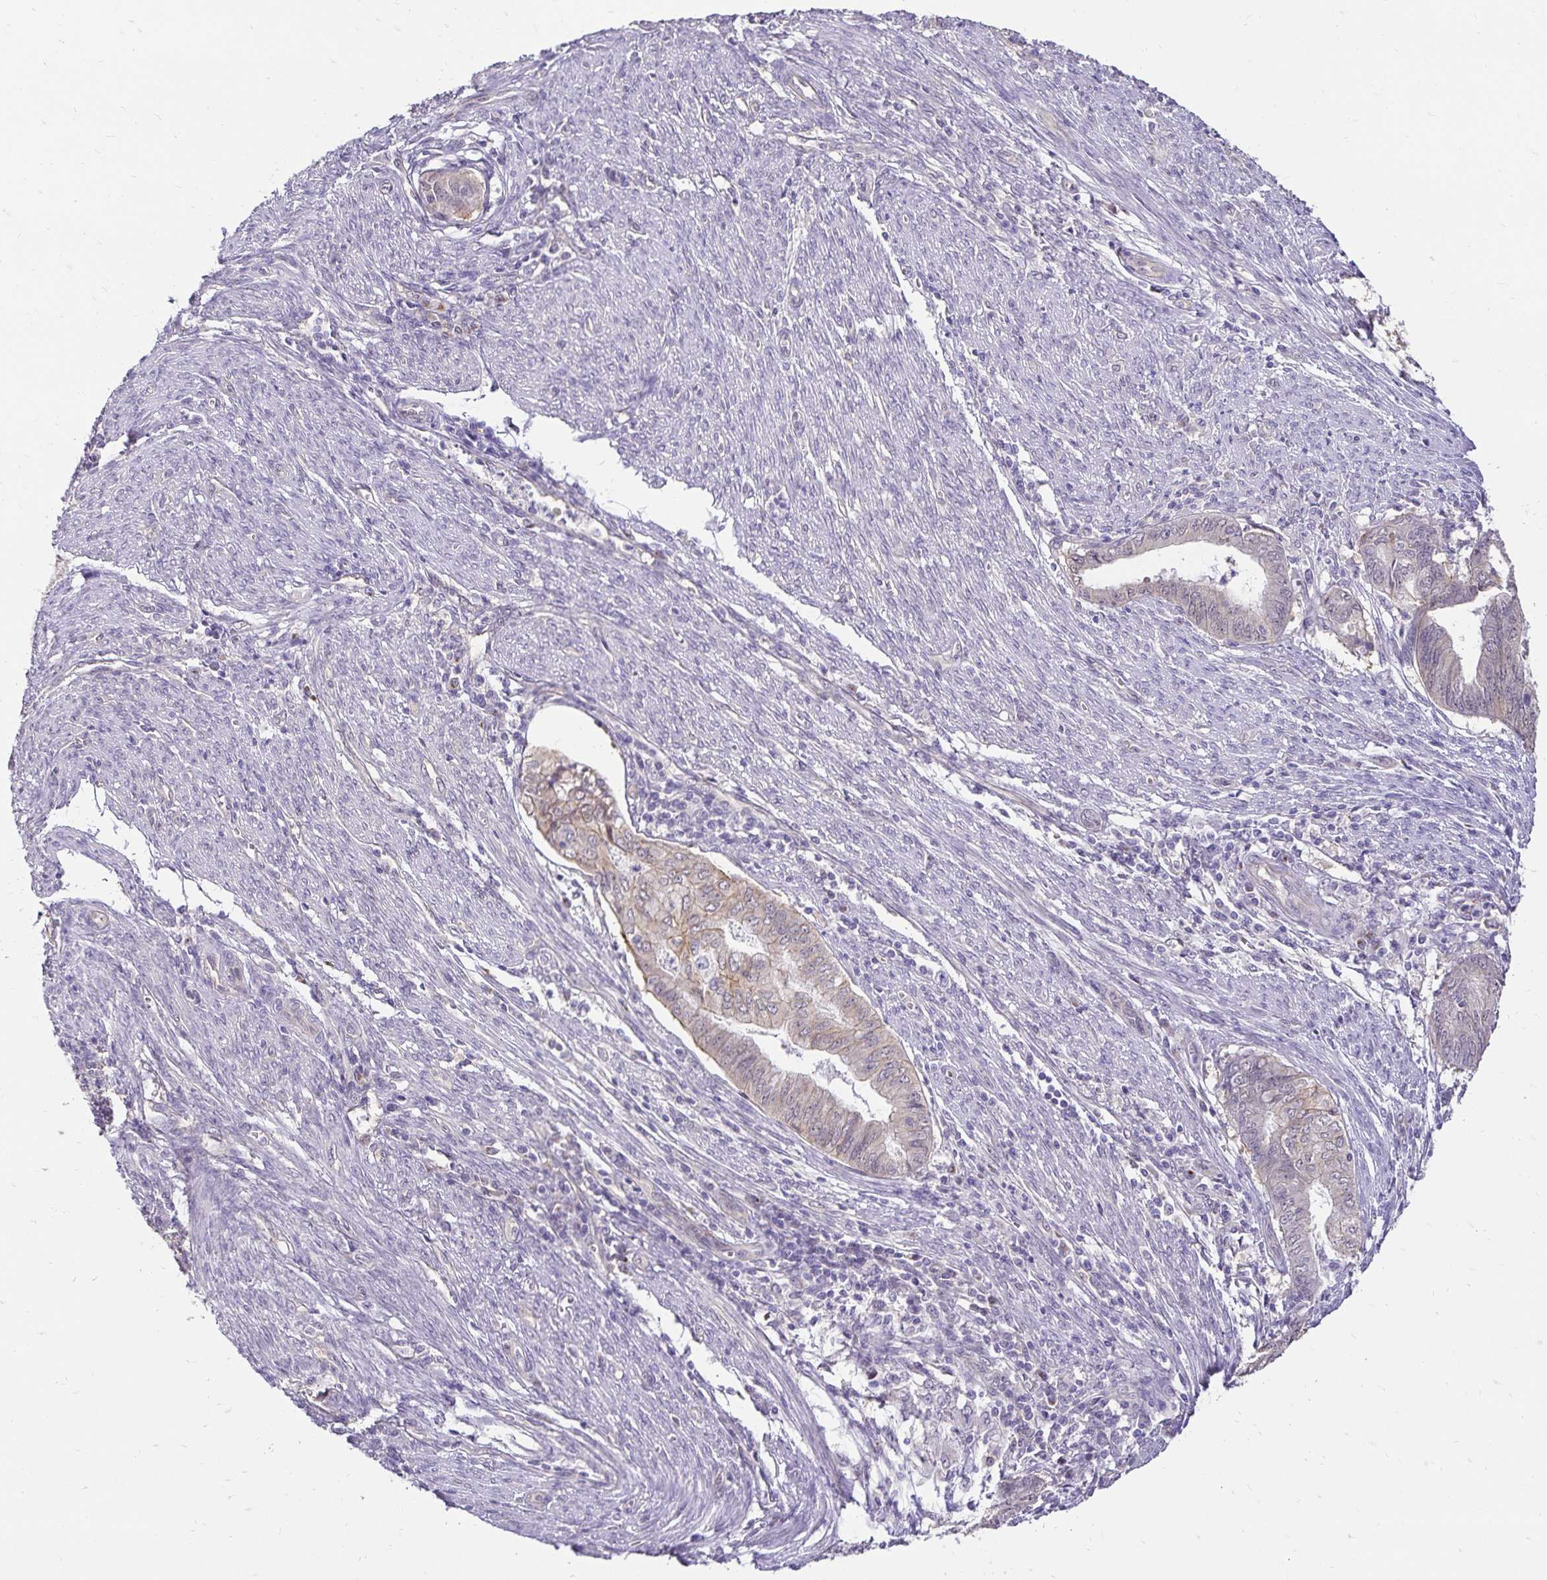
{"staining": {"intensity": "weak", "quantity": "25%-75%", "location": "cytoplasmic/membranous"}, "tissue": "endometrial cancer", "cell_type": "Tumor cells", "image_type": "cancer", "snomed": [{"axis": "morphology", "description": "Adenocarcinoma, NOS"}, {"axis": "topography", "description": "Endometrium"}], "caption": "The histopathology image exhibits a brown stain indicating the presence of a protein in the cytoplasmic/membranous of tumor cells in endometrial cancer. (IHC, brightfield microscopy, high magnification).", "gene": "SLC9A1", "patient": {"sex": "female", "age": 79}}